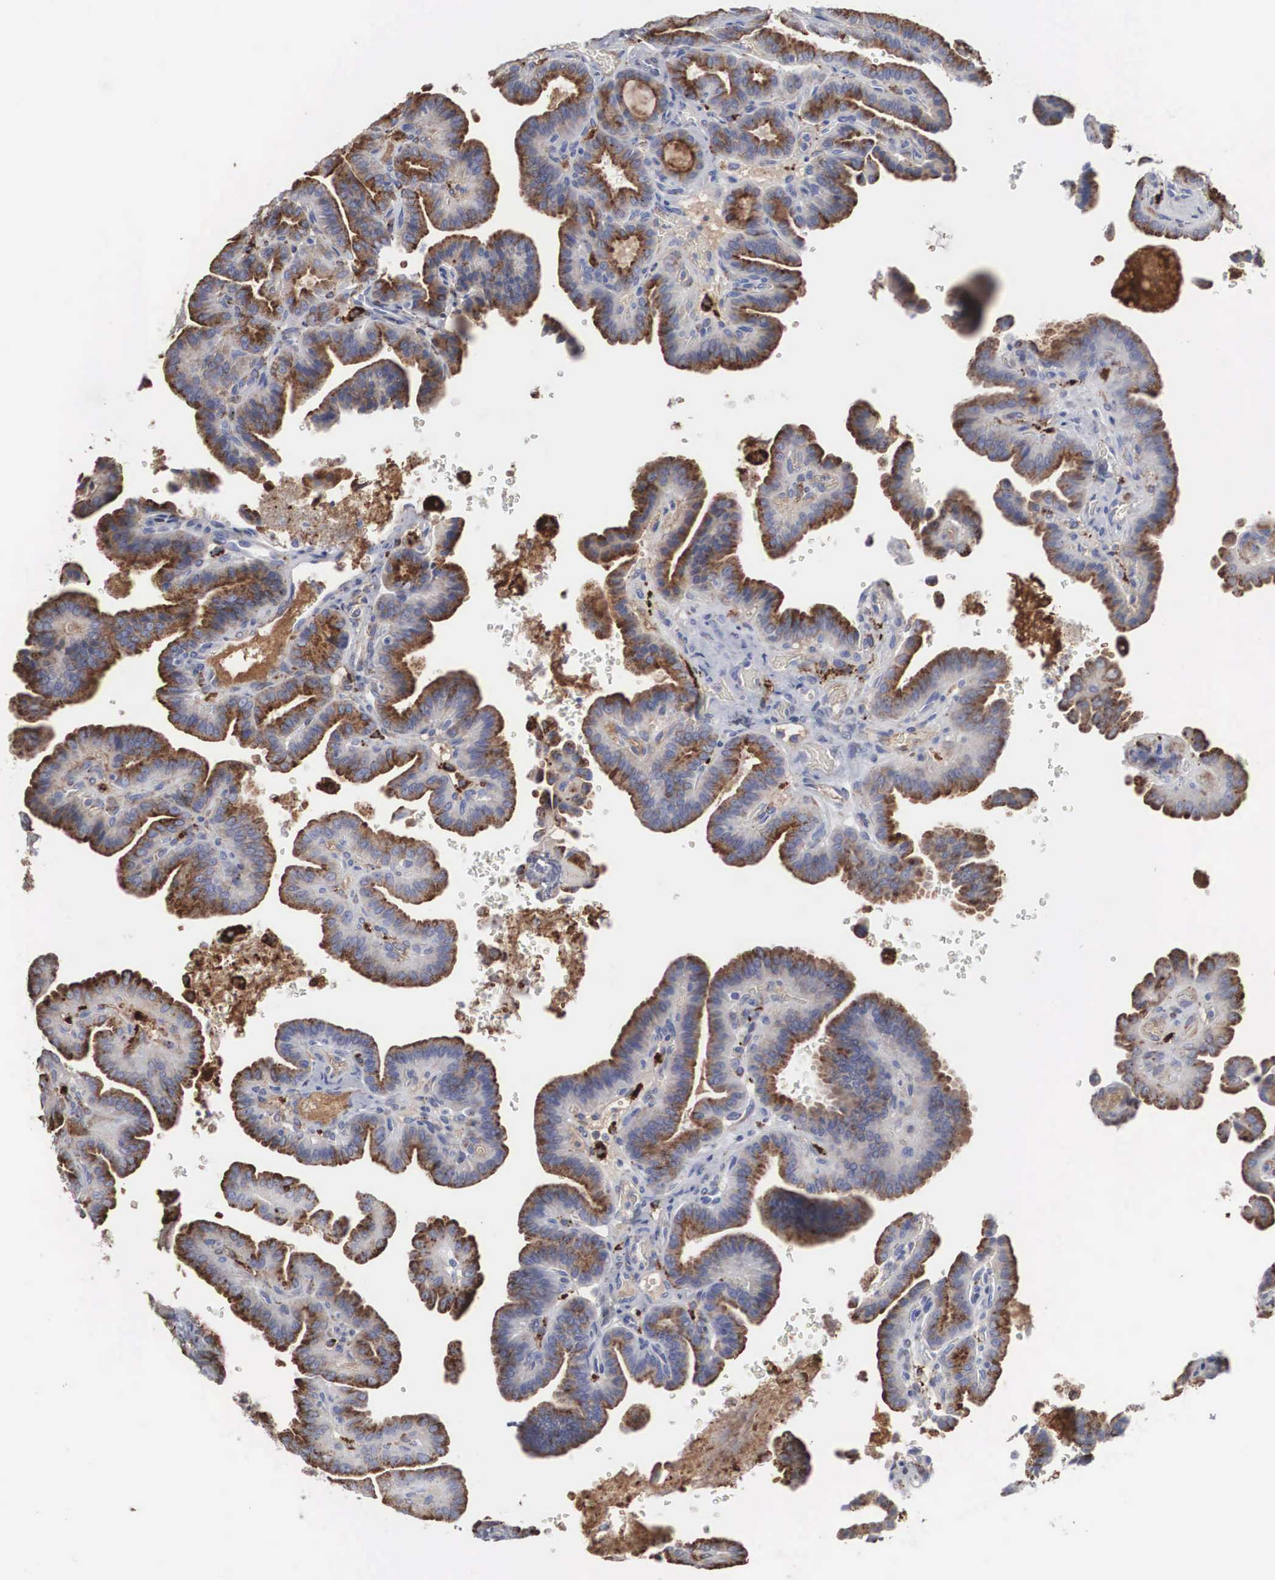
{"staining": {"intensity": "moderate", "quantity": ">75%", "location": "cytoplasmic/membranous"}, "tissue": "thyroid cancer", "cell_type": "Tumor cells", "image_type": "cancer", "snomed": [{"axis": "morphology", "description": "Papillary adenocarcinoma, NOS"}, {"axis": "topography", "description": "Thyroid gland"}], "caption": "Human papillary adenocarcinoma (thyroid) stained for a protein (brown) shows moderate cytoplasmic/membranous positive staining in approximately >75% of tumor cells.", "gene": "LGALS3BP", "patient": {"sex": "male", "age": 87}}